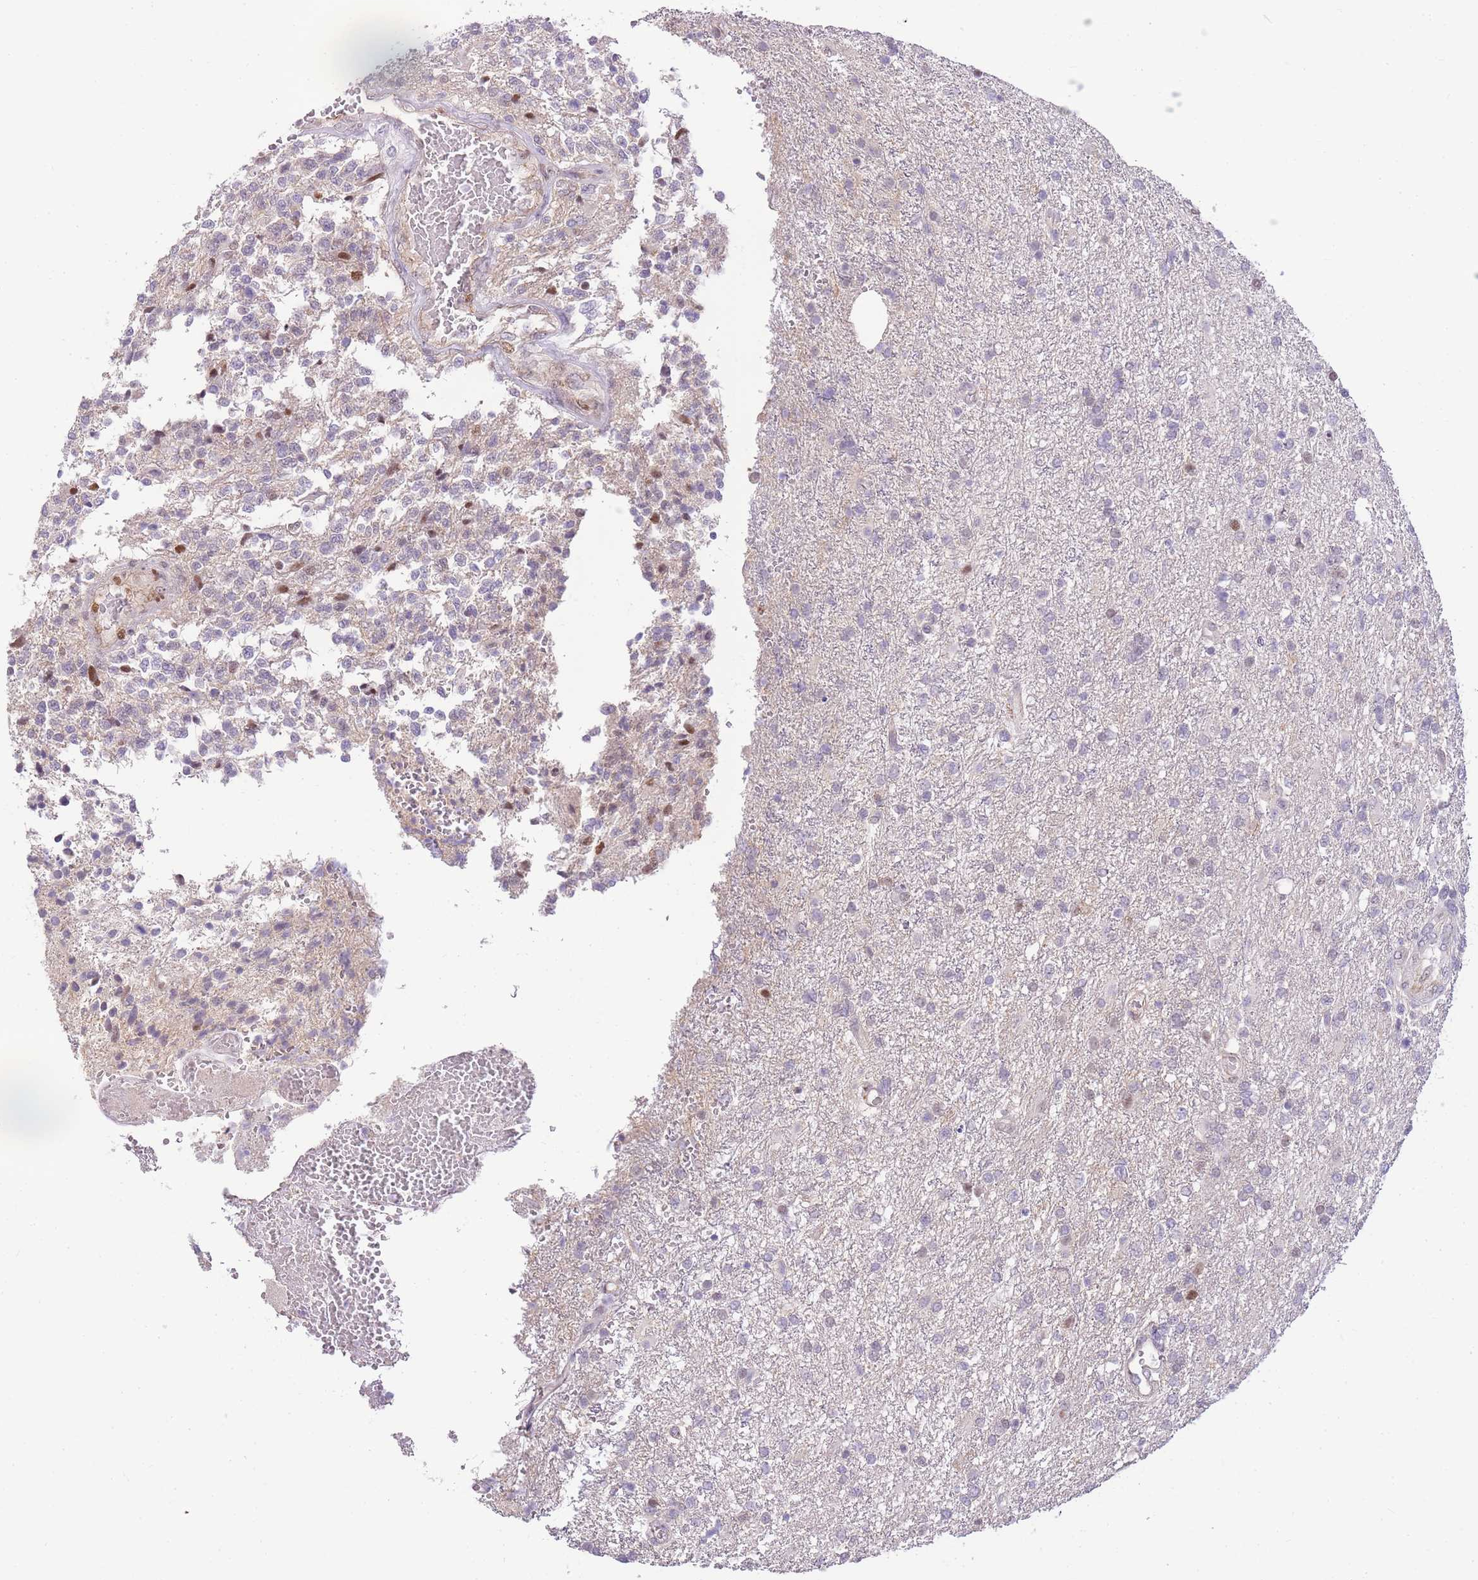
{"staining": {"intensity": "negative", "quantity": "none", "location": "none"}, "tissue": "glioma", "cell_type": "Tumor cells", "image_type": "cancer", "snomed": [{"axis": "morphology", "description": "Glioma, malignant, High grade"}, {"axis": "topography", "description": "Brain"}], "caption": "Immunohistochemistry of malignant glioma (high-grade) displays no positivity in tumor cells. (DAB IHC with hematoxylin counter stain).", "gene": "CLBA1", "patient": {"sex": "male", "age": 56}}